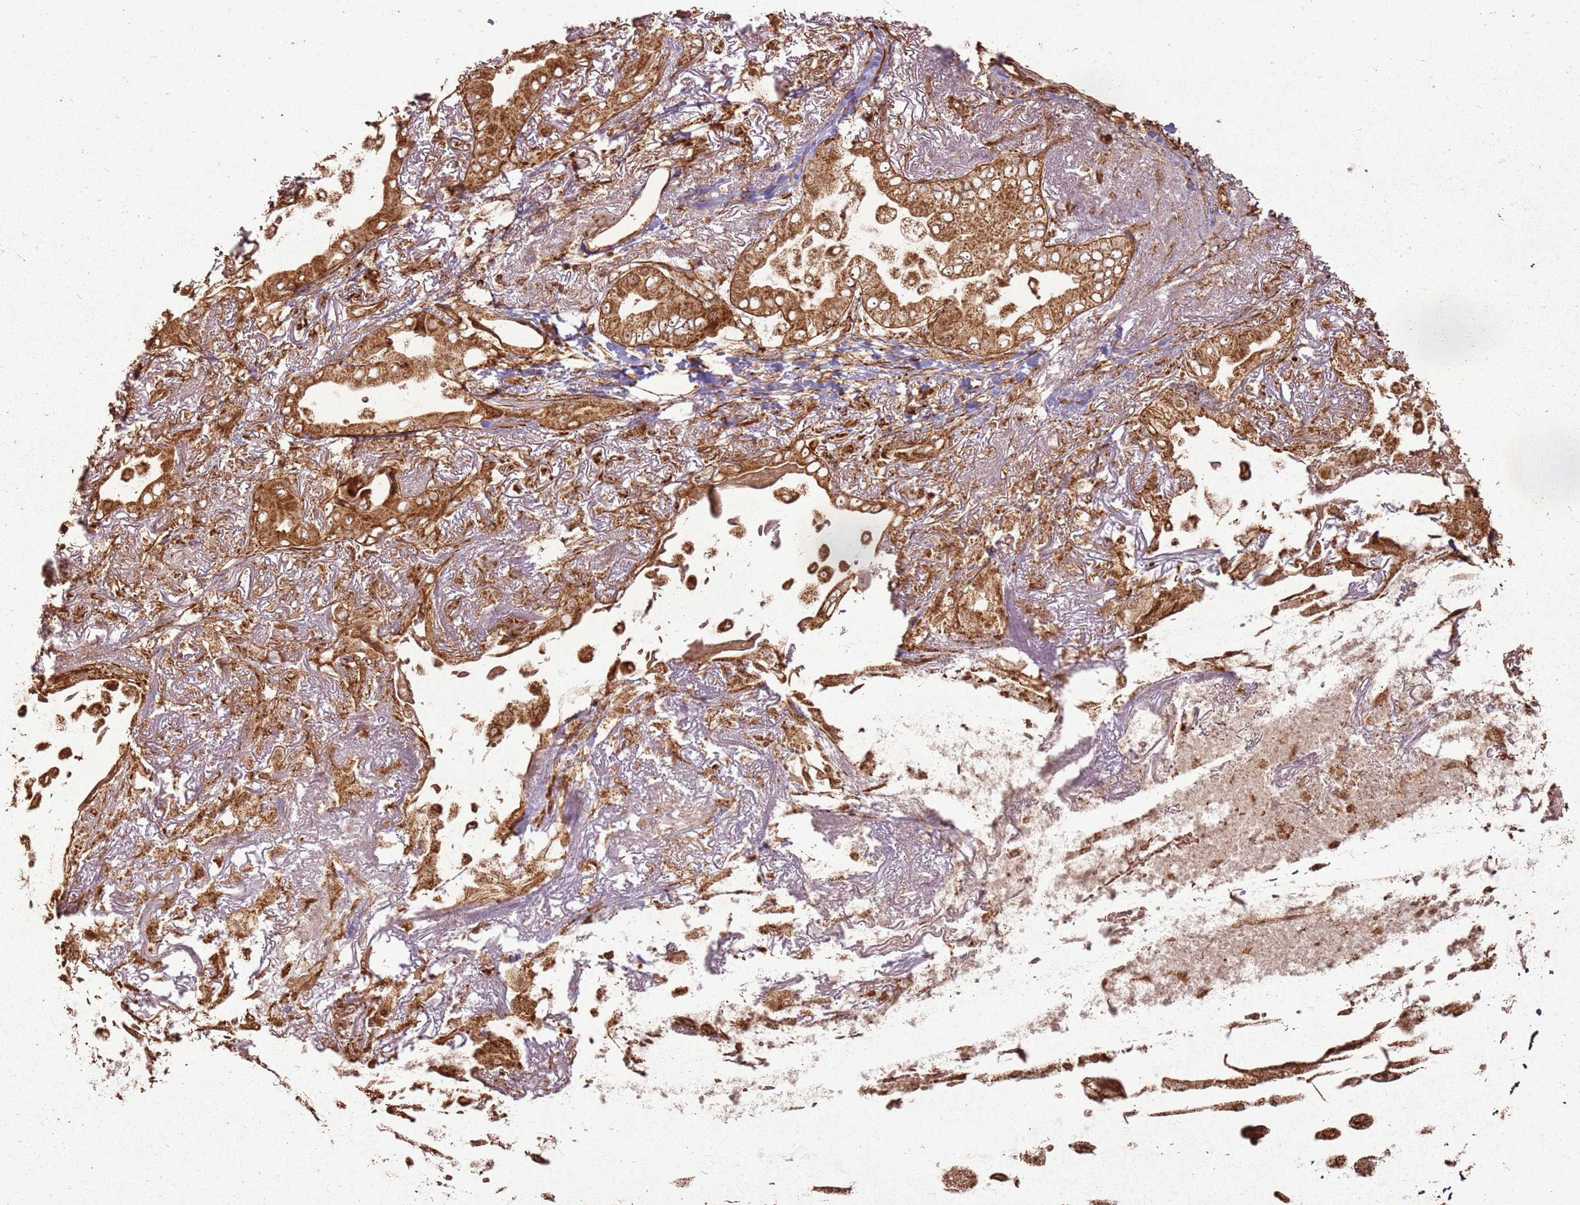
{"staining": {"intensity": "strong", "quantity": ">75%", "location": "cytoplasmic/membranous"}, "tissue": "lung cancer", "cell_type": "Tumor cells", "image_type": "cancer", "snomed": [{"axis": "morphology", "description": "Adenocarcinoma, NOS"}, {"axis": "topography", "description": "Lung"}], "caption": "A brown stain shows strong cytoplasmic/membranous expression of a protein in human lung cancer (adenocarcinoma) tumor cells. (IHC, brightfield microscopy, high magnification).", "gene": "MRPS6", "patient": {"sex": "female", "age": 69}}